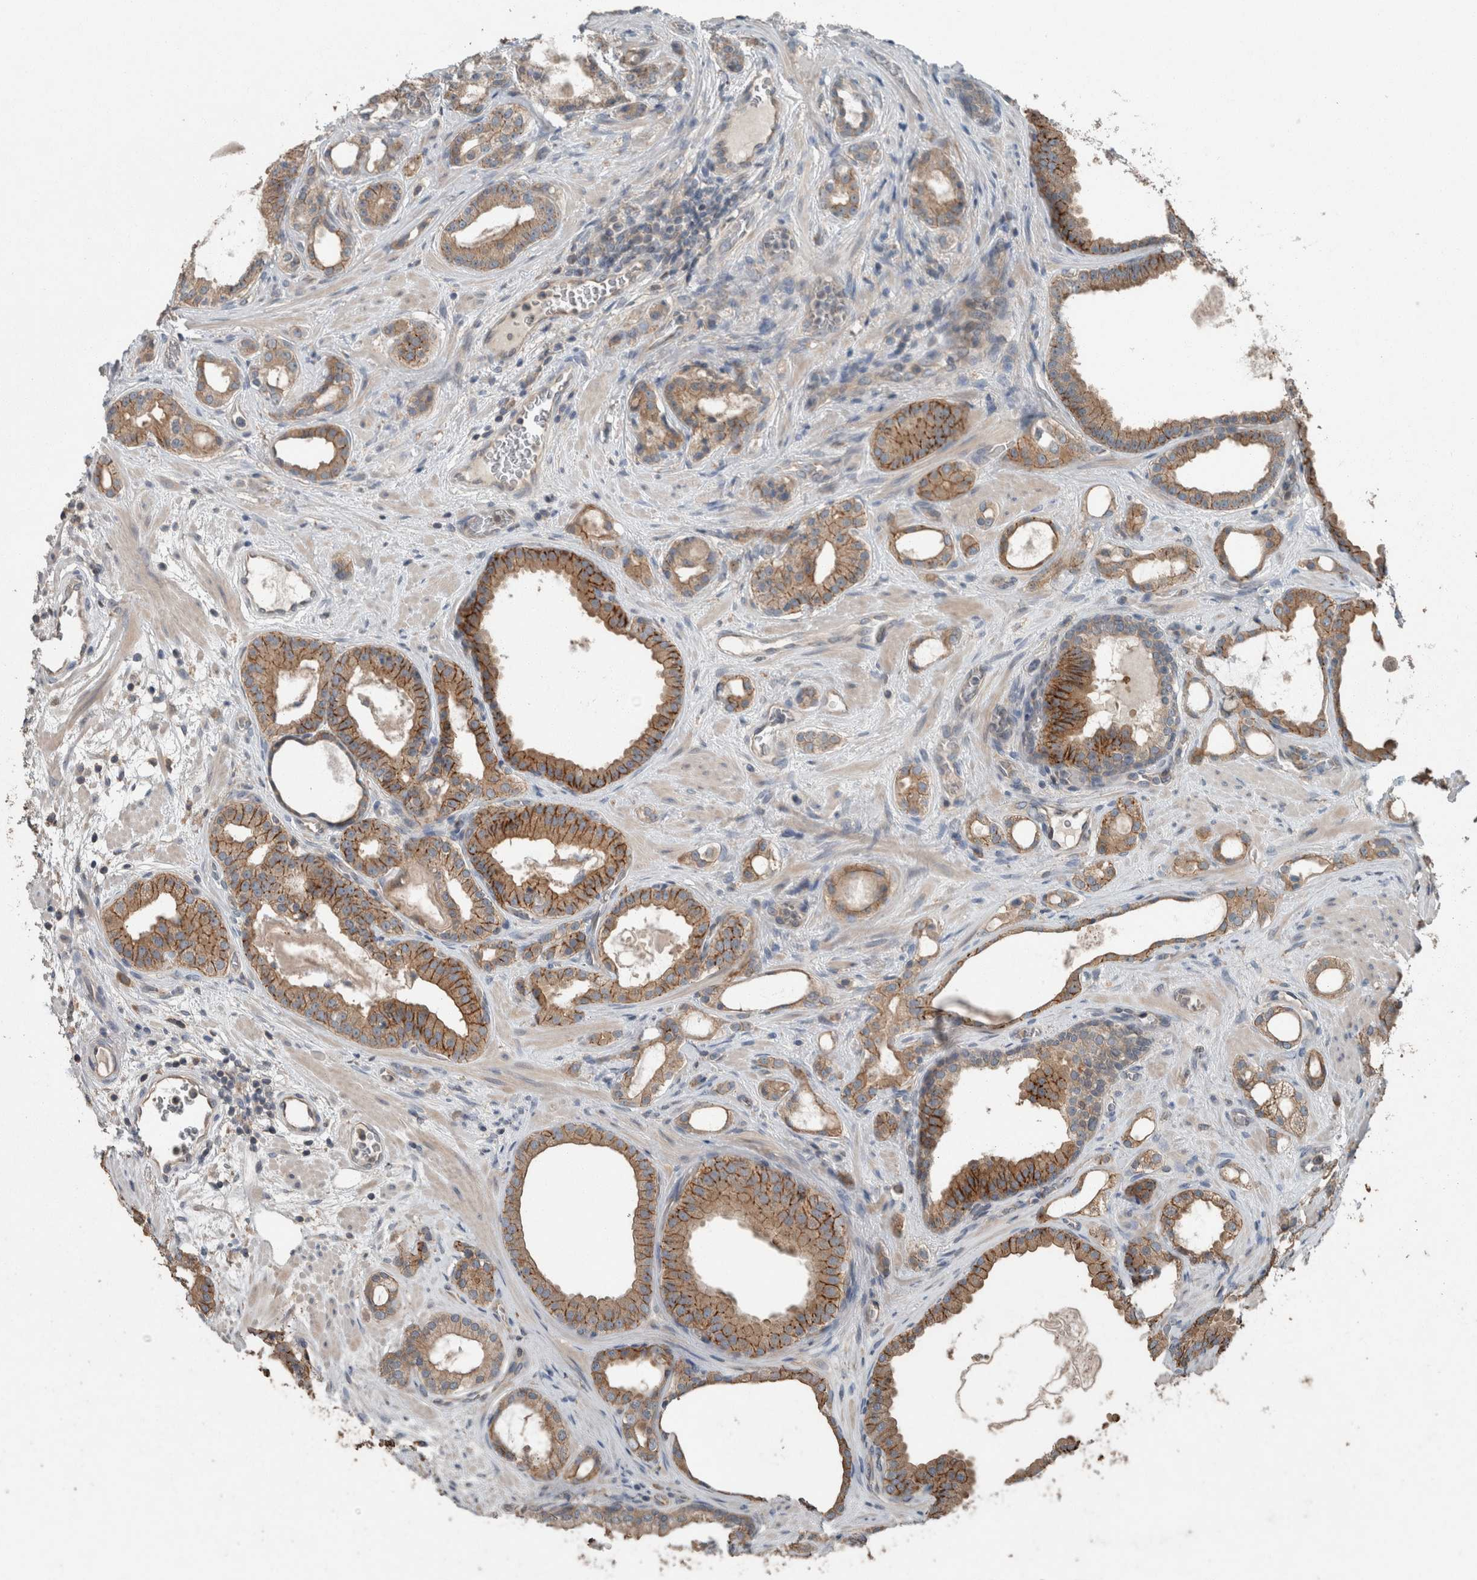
{"staining": {"intensity": "moderate", "quantity": ">75%", "location": "cytoplasmic/membranous"}, "tissue": "prostate cancer", "cell_type": "Tumor cells", "image_type": "cancer", "snomed": [{"axis": "morphology", "description": "Adenocarcinoma, High grade"}, {"axis": "topography", "description": "Prostate"}], "caption": "Moderate cytoplasmic/membranous staining is present in approximately >75% of tumor cells in prostate cancer.", "gene": "KNTC1", "patient": {"sex": "male", "age": 60}}